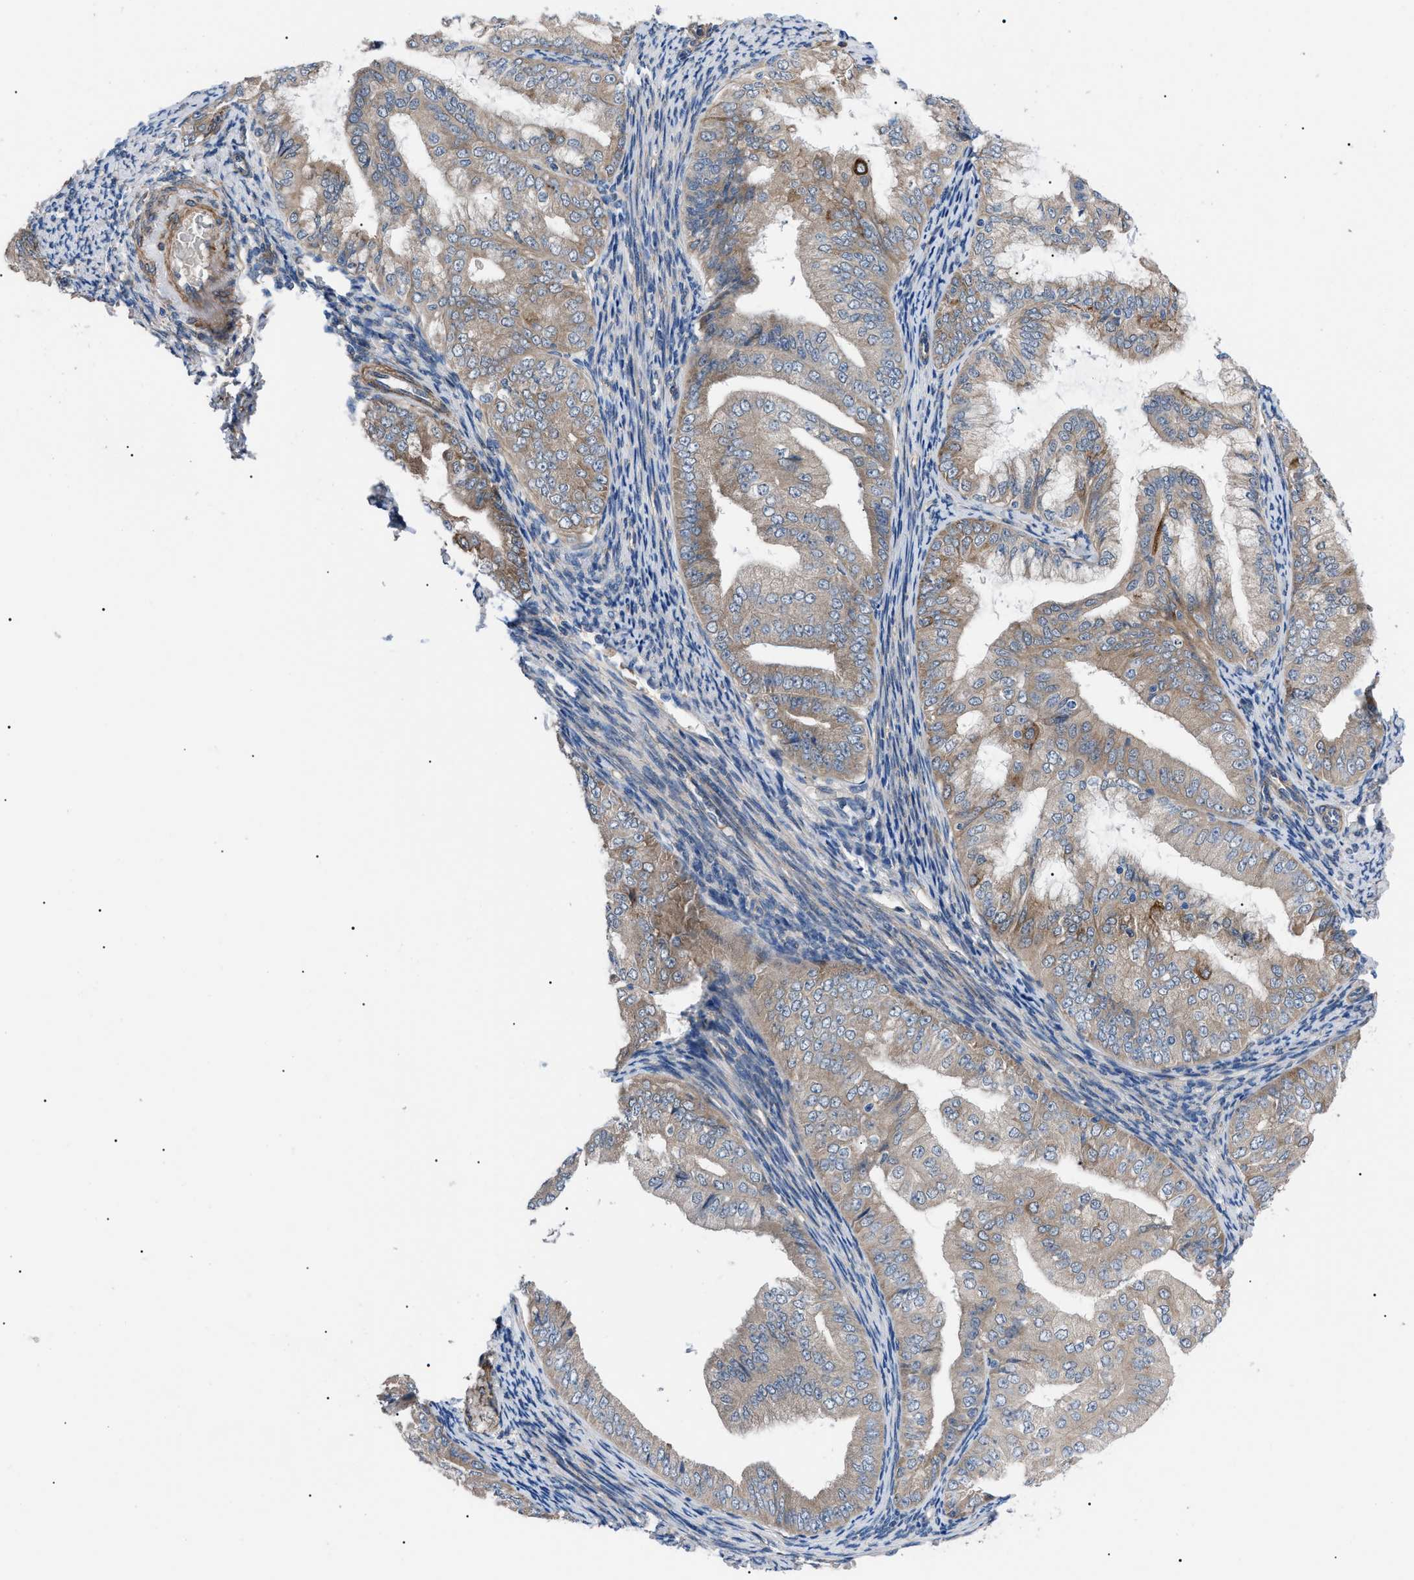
{"staining": {"intensity": "weak", "quantity": ">75%", "location": "cytoplasmic/membranous"}, "tissue": "endometrial cancer", "cell_type": "Tumor cells", "image_type": "cancer", "snomed": [{"axis": "morphology", "description": "Adenocarcinoma, NOS"}, {"axis": "topography", "description": "Endometrium"}], "caption": "Tumor cells show weak cytoplasmic/membranous positivity in about >75% of cells in adenocarcinoma (endometrial). The staining was performed using DAB to visualize the protein expression in brown, while the nuclei were stained in blue with hematoxylin (Magnification: 20x).", "gene": "MYO10", "patient": {"sex": "female", "age": 63}}